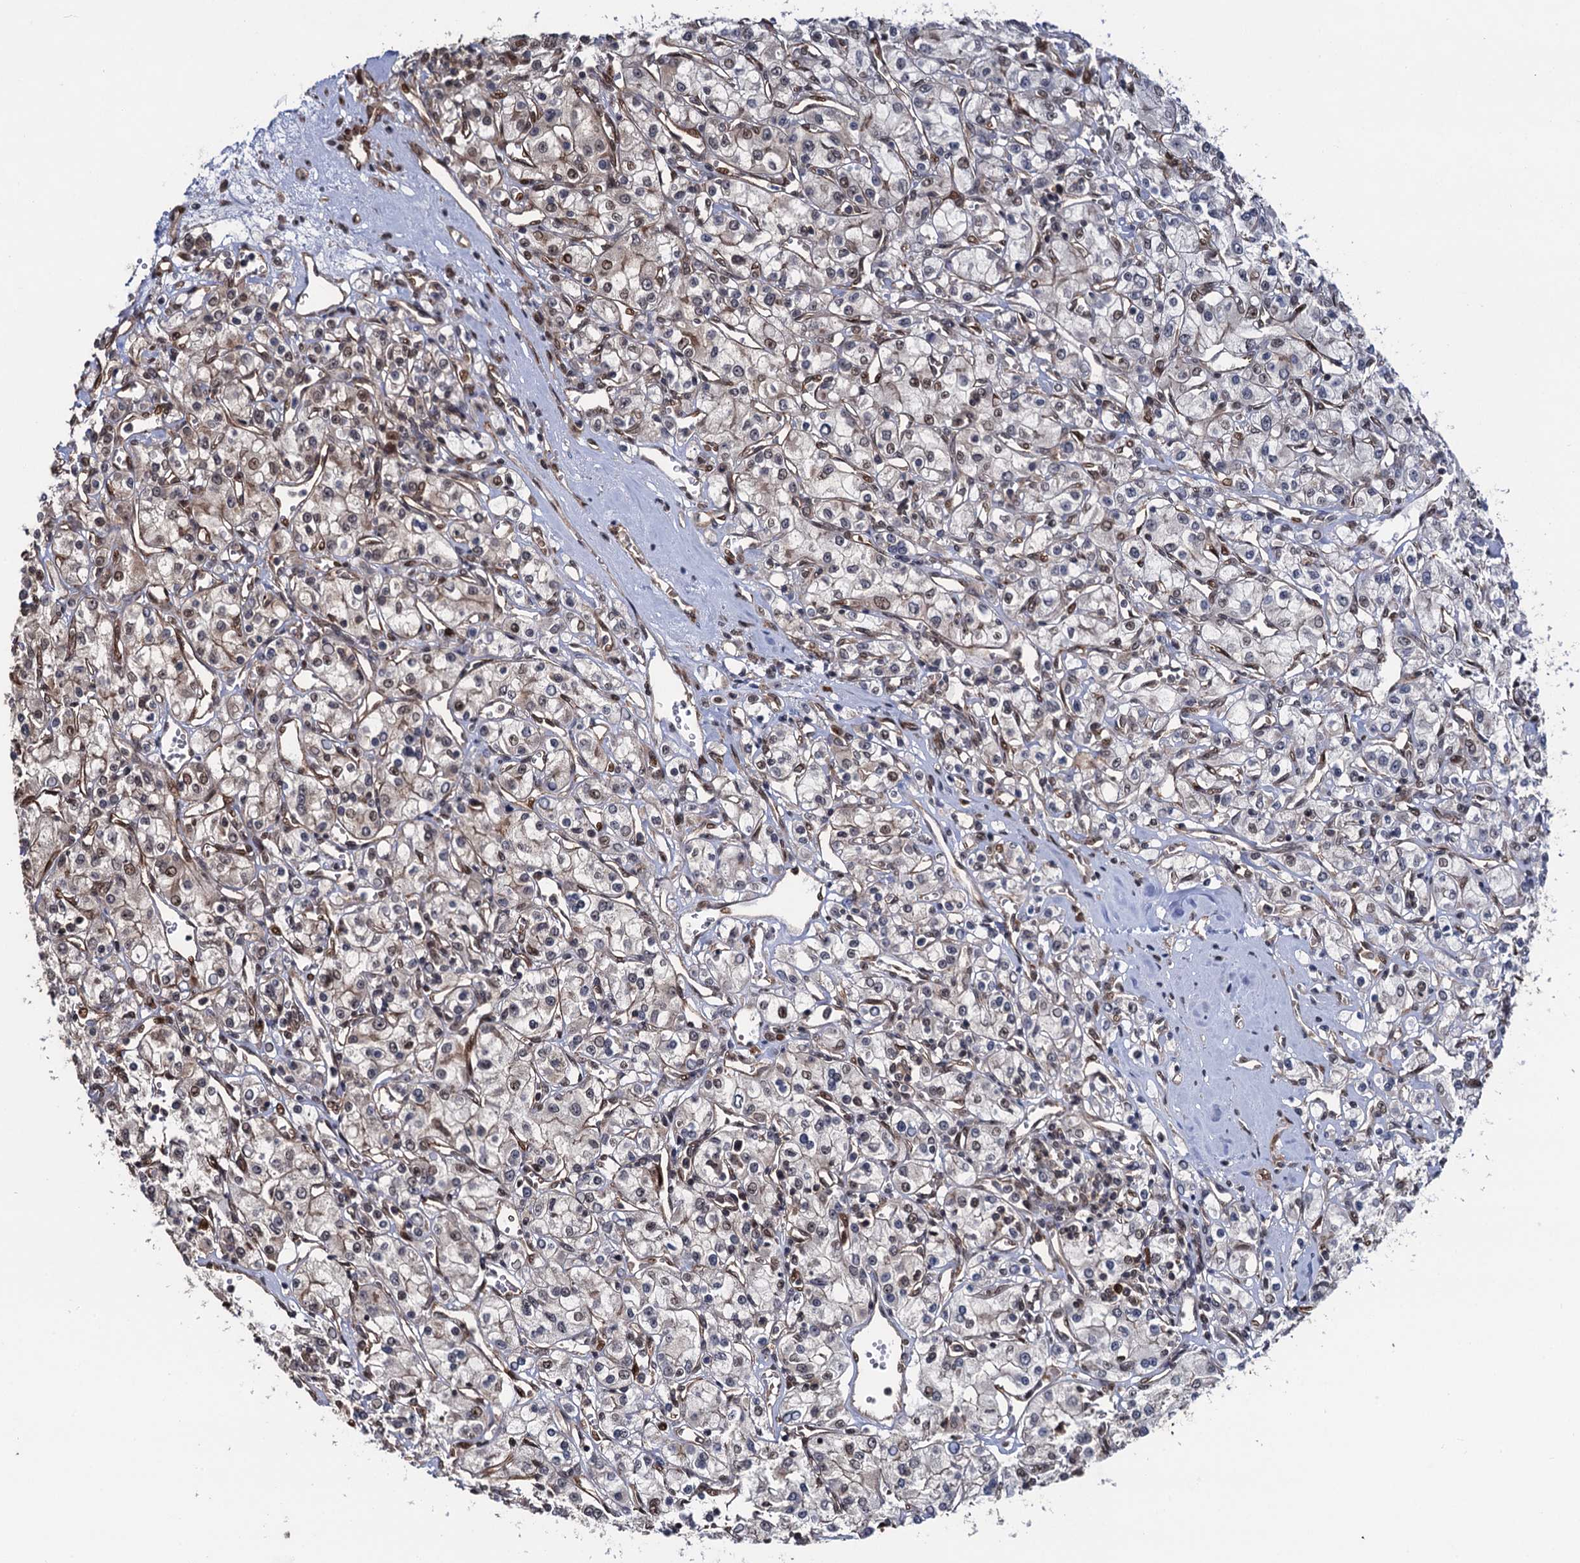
{"staining": {"intensity": "weak", "quantity": "<25%", "location": "nuclear"}, "tissue": "renal cancer", "cell_type": "Tumor cells", "image_type": "cancer", "snomed": [{"axis": "morphology", "description": "Adenocarcinoma, NOS"}, {"axis": "topography", "description": "Kidney"}], "caption": "Immunohistochemical staining of renal cancer demonstrates no significant expression in tumor cells.", "gene": "CDC23", "patient": {"sex": "female", "age": 59}}